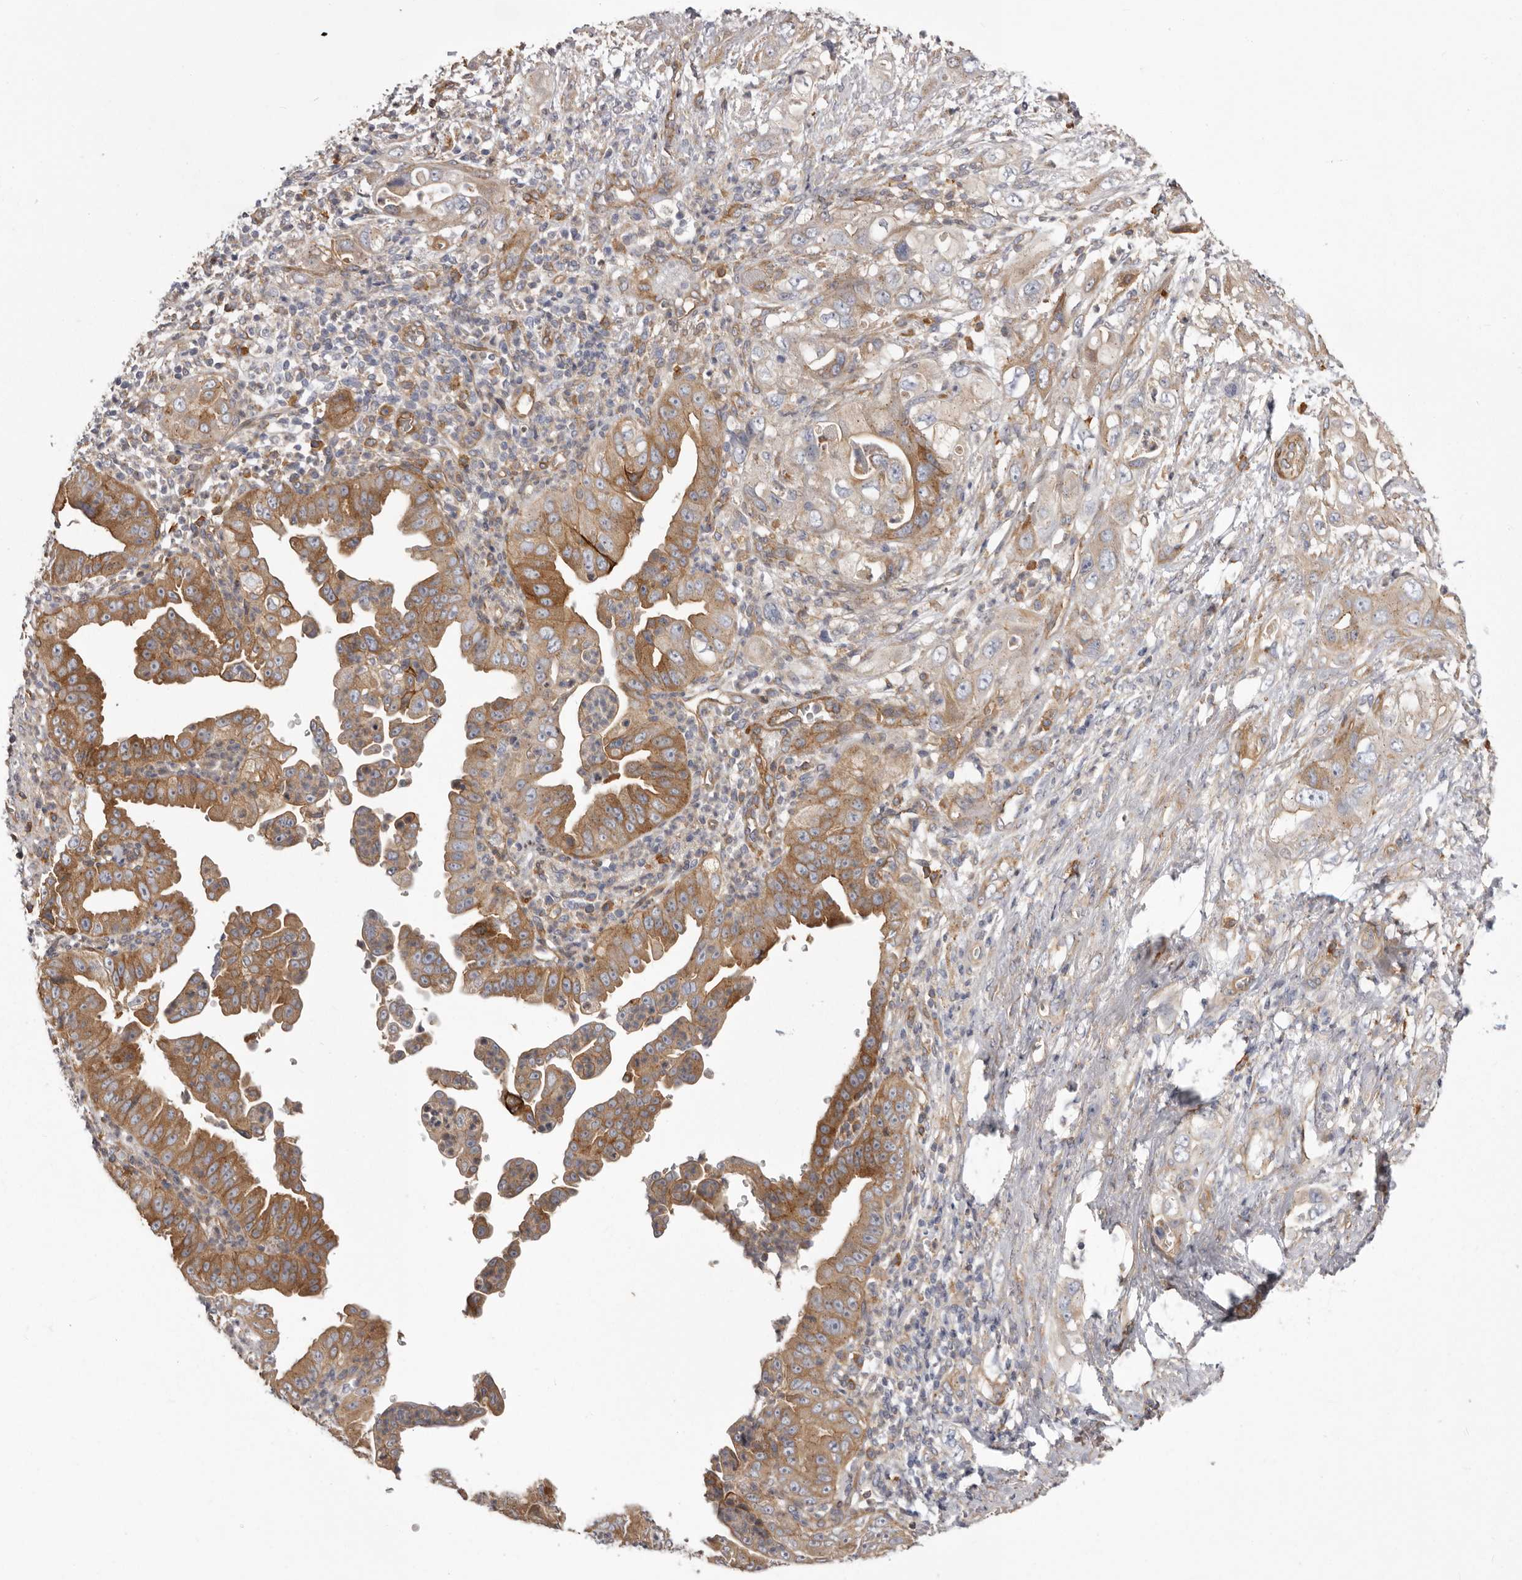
{"staining": {"intensity": "moderate", "quantity": ">75%", "location": "cytoplasmic/membranous"}, "tissue": "pancreatic cancer", "cell_type": "Tumor cells", "image_type": "cancer", "snomed": [{"axis": "morphology", "description": "Adenocarcinoma, NOS"}, {"axis": "topography", "description": "Pancreas"}], "caption": "Pancreatic cancer (adenocarcinoma) stained with immunohistochemistry (IHC) reveals moderate cytoplasmic/membranous staining in about >75% of tumor cells.", "gene": "ENAH", "patient": {"sex": "female", "age": 78}}